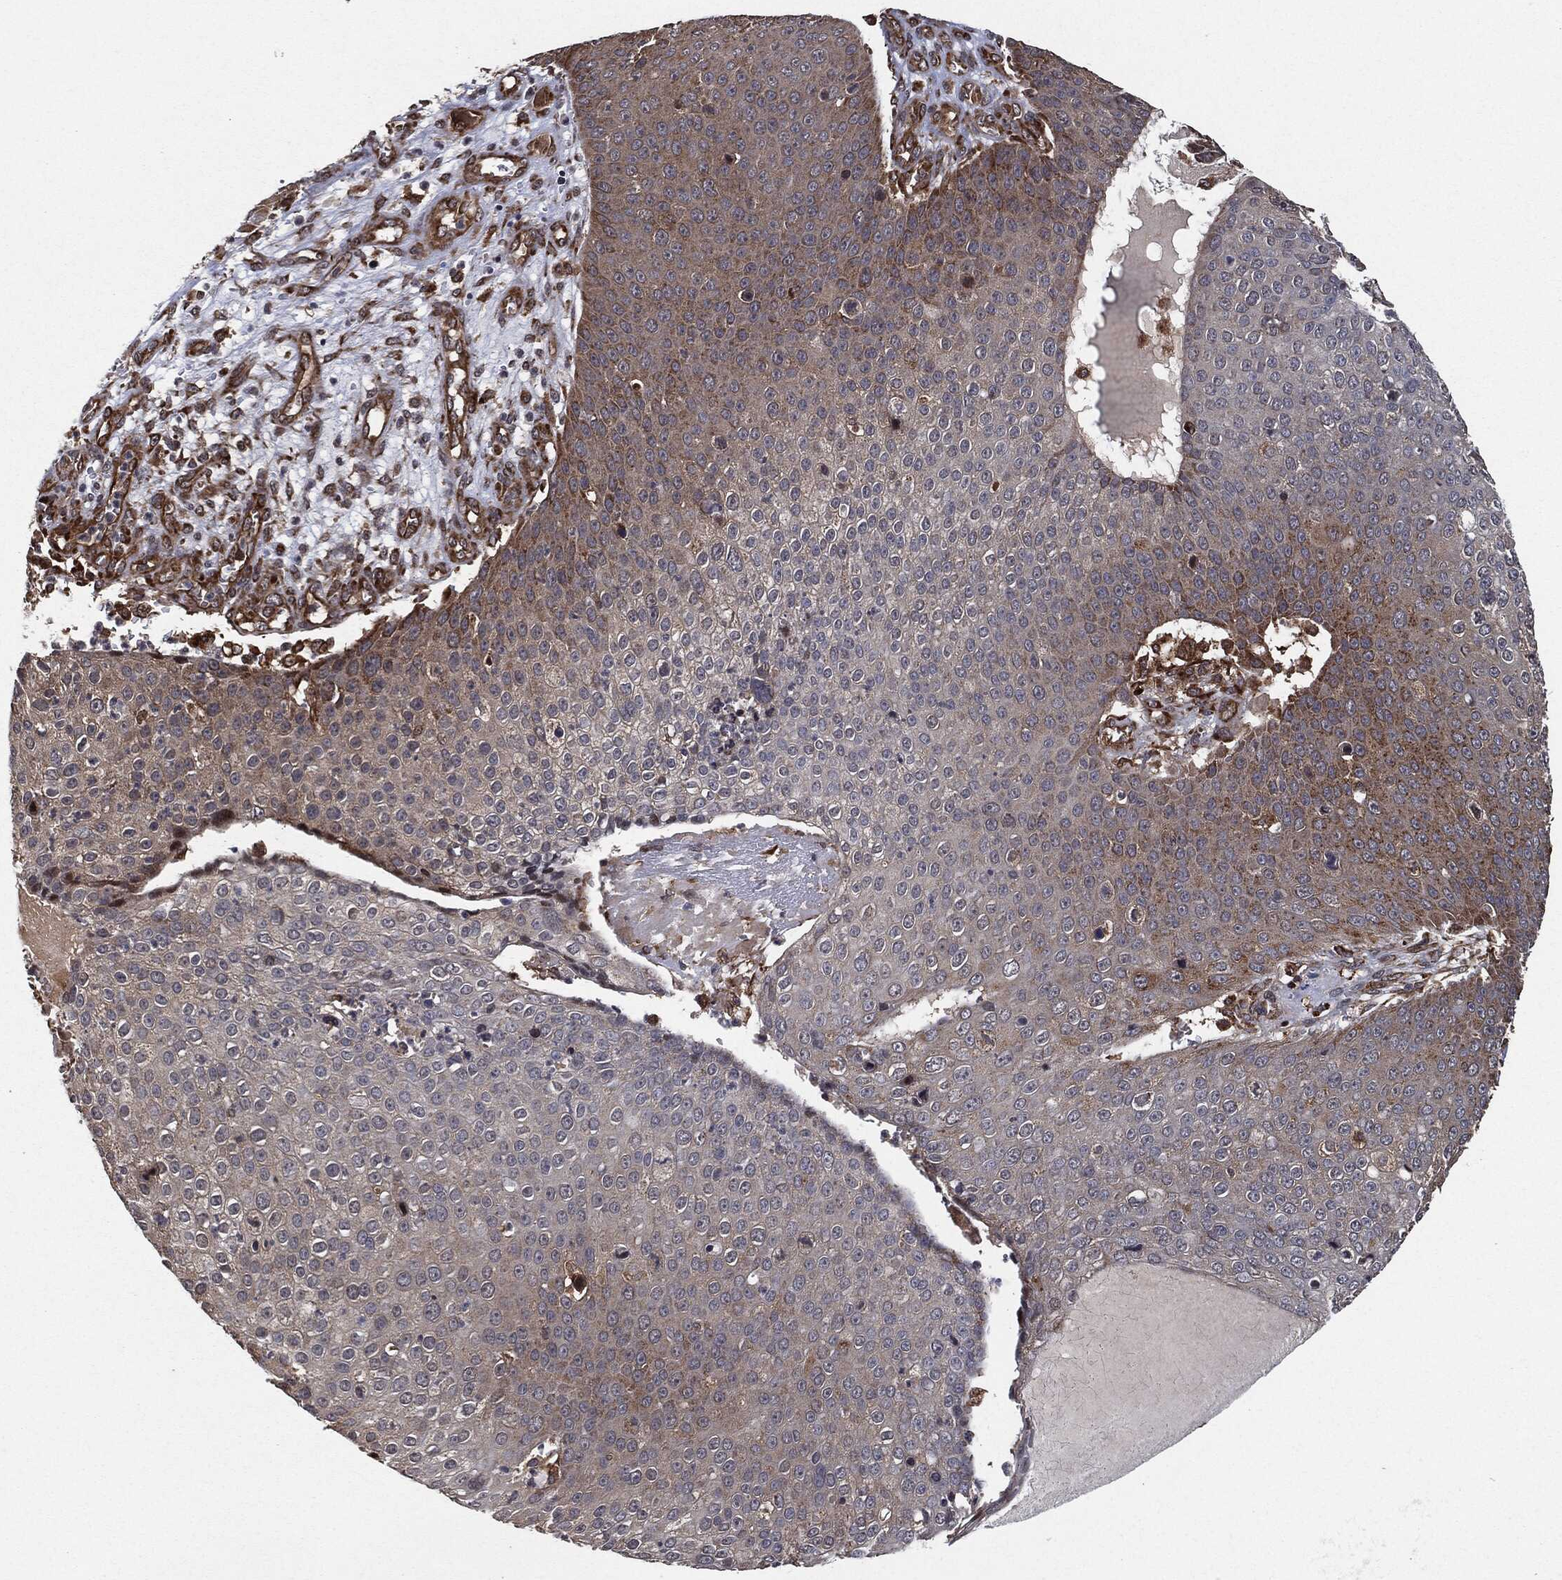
{"staining": {"intensity": "moderate", "quantity": "<25%", "location": "cytoplasmic/membranous"}, "tissue": "skin cancer", "cell_type": "Tumor cells", "image_type": "cancer", "snomed": [{"axis": "morphology", "description": "Squamous cell carcinoma, NOS"}, {"axis": "topography", "description": "Skin"}], "caption": "A low amount of moderate cytoplasmic/membranous staining is seen in about <25% of tumor cells in squamous cell carcinoma (skin) tissue. (DAB (3,3'-diaminobenzidine) IHC with brightfield microscopy, high magnification).", "gene": "BCAR1", "patient": {"sex": "male", "age": 71}}